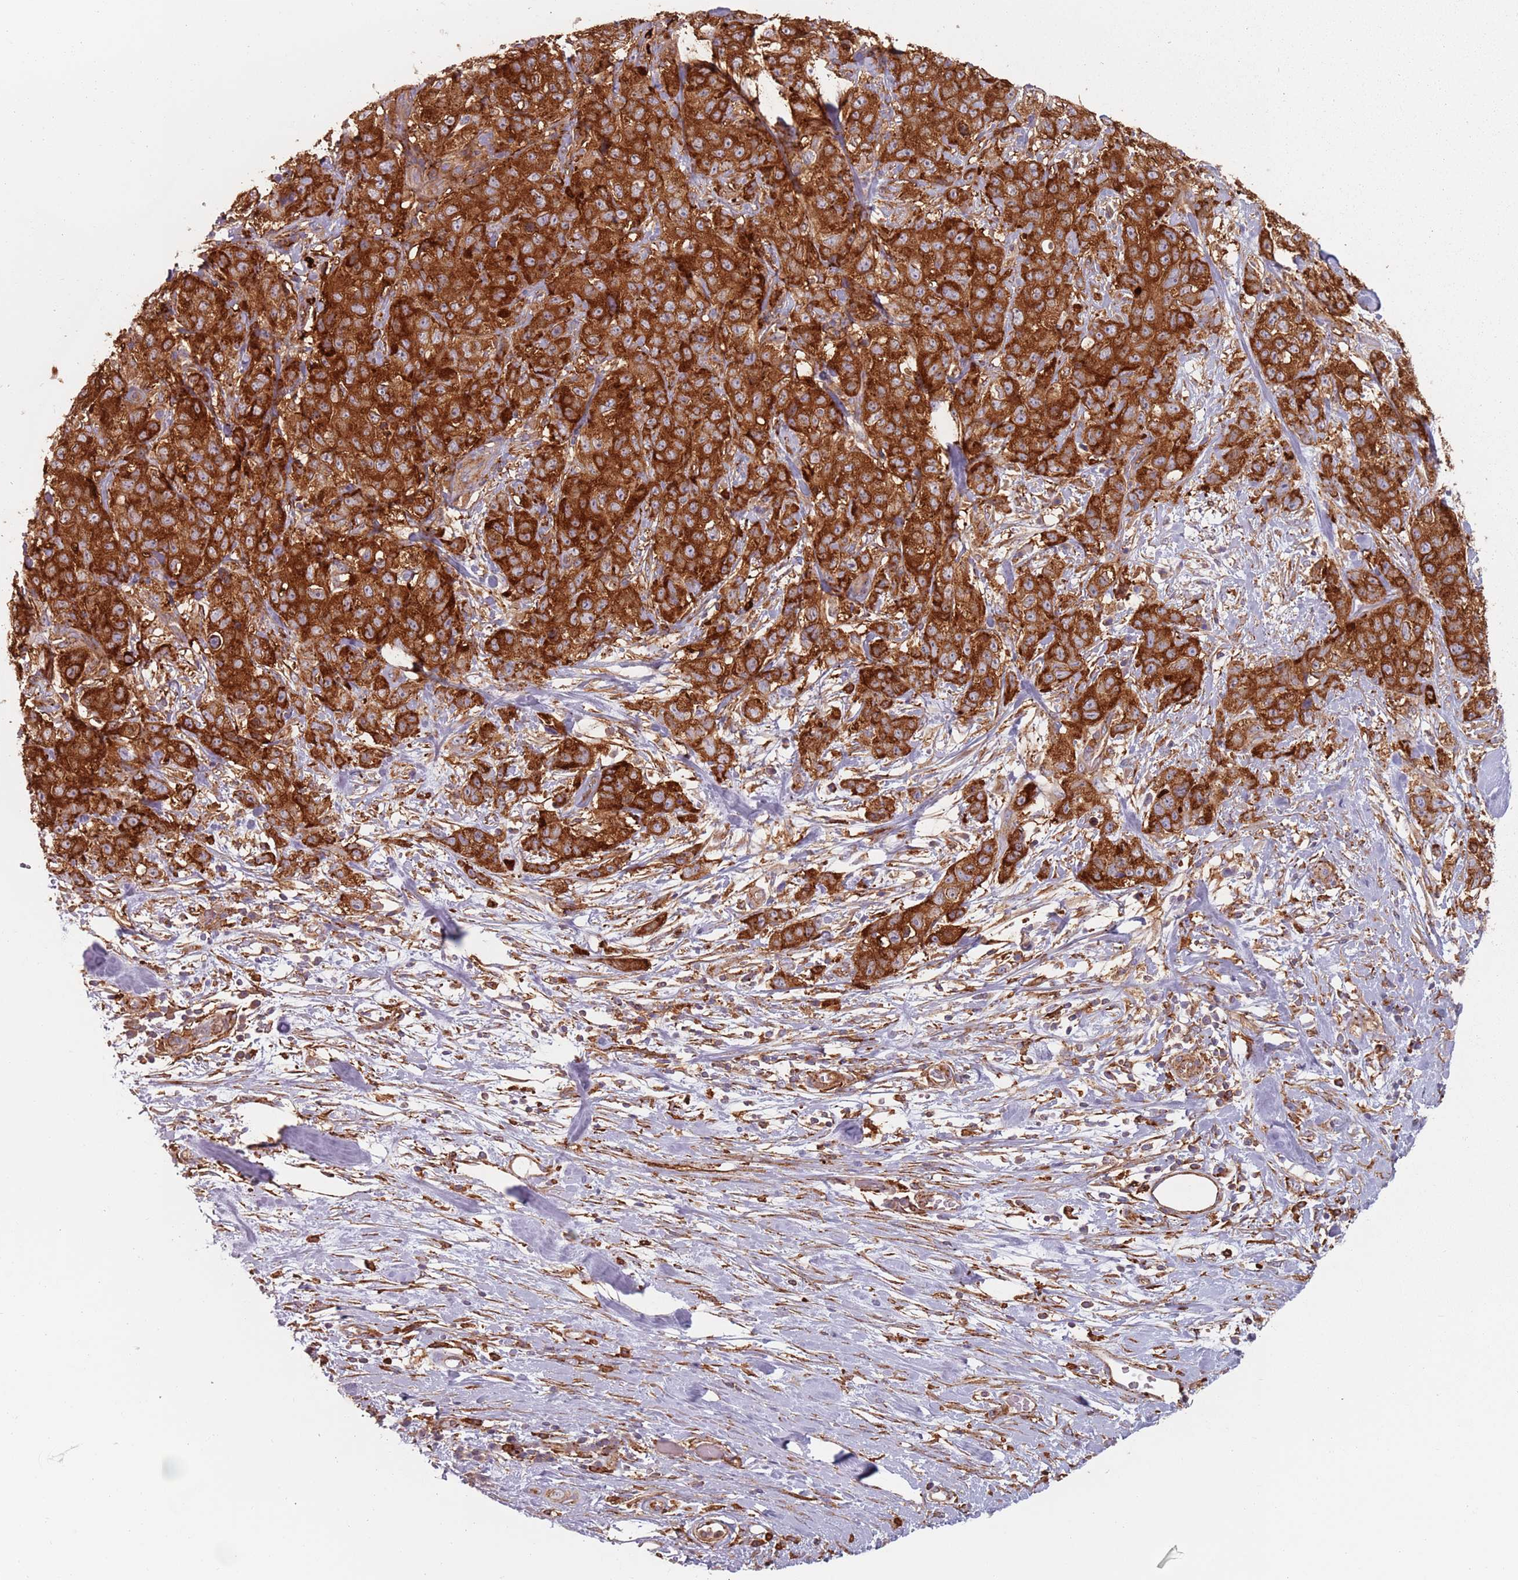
{"staining": {"intensity": "strong", "quantity": ">75%", "location": "cytoplasmic/membranous"}, "tissue": "stomach cancer", "cell_type": "Tumor cells", "image_type": "cancer", "snomed": [{"axis": "morphology", "description": "Adenocarcinoma, NOS"}, {"axis": "topography", "description": "Stomach"}], "caption": "Protein analysis of stomach cancer (adenocarcinoma) tissue exhibits strong cytoplasmic/membranous staining in approximately >75% of tumor cells.", "gene": "TPD52L2", "patient": {"sex": "male", "age": 48}}